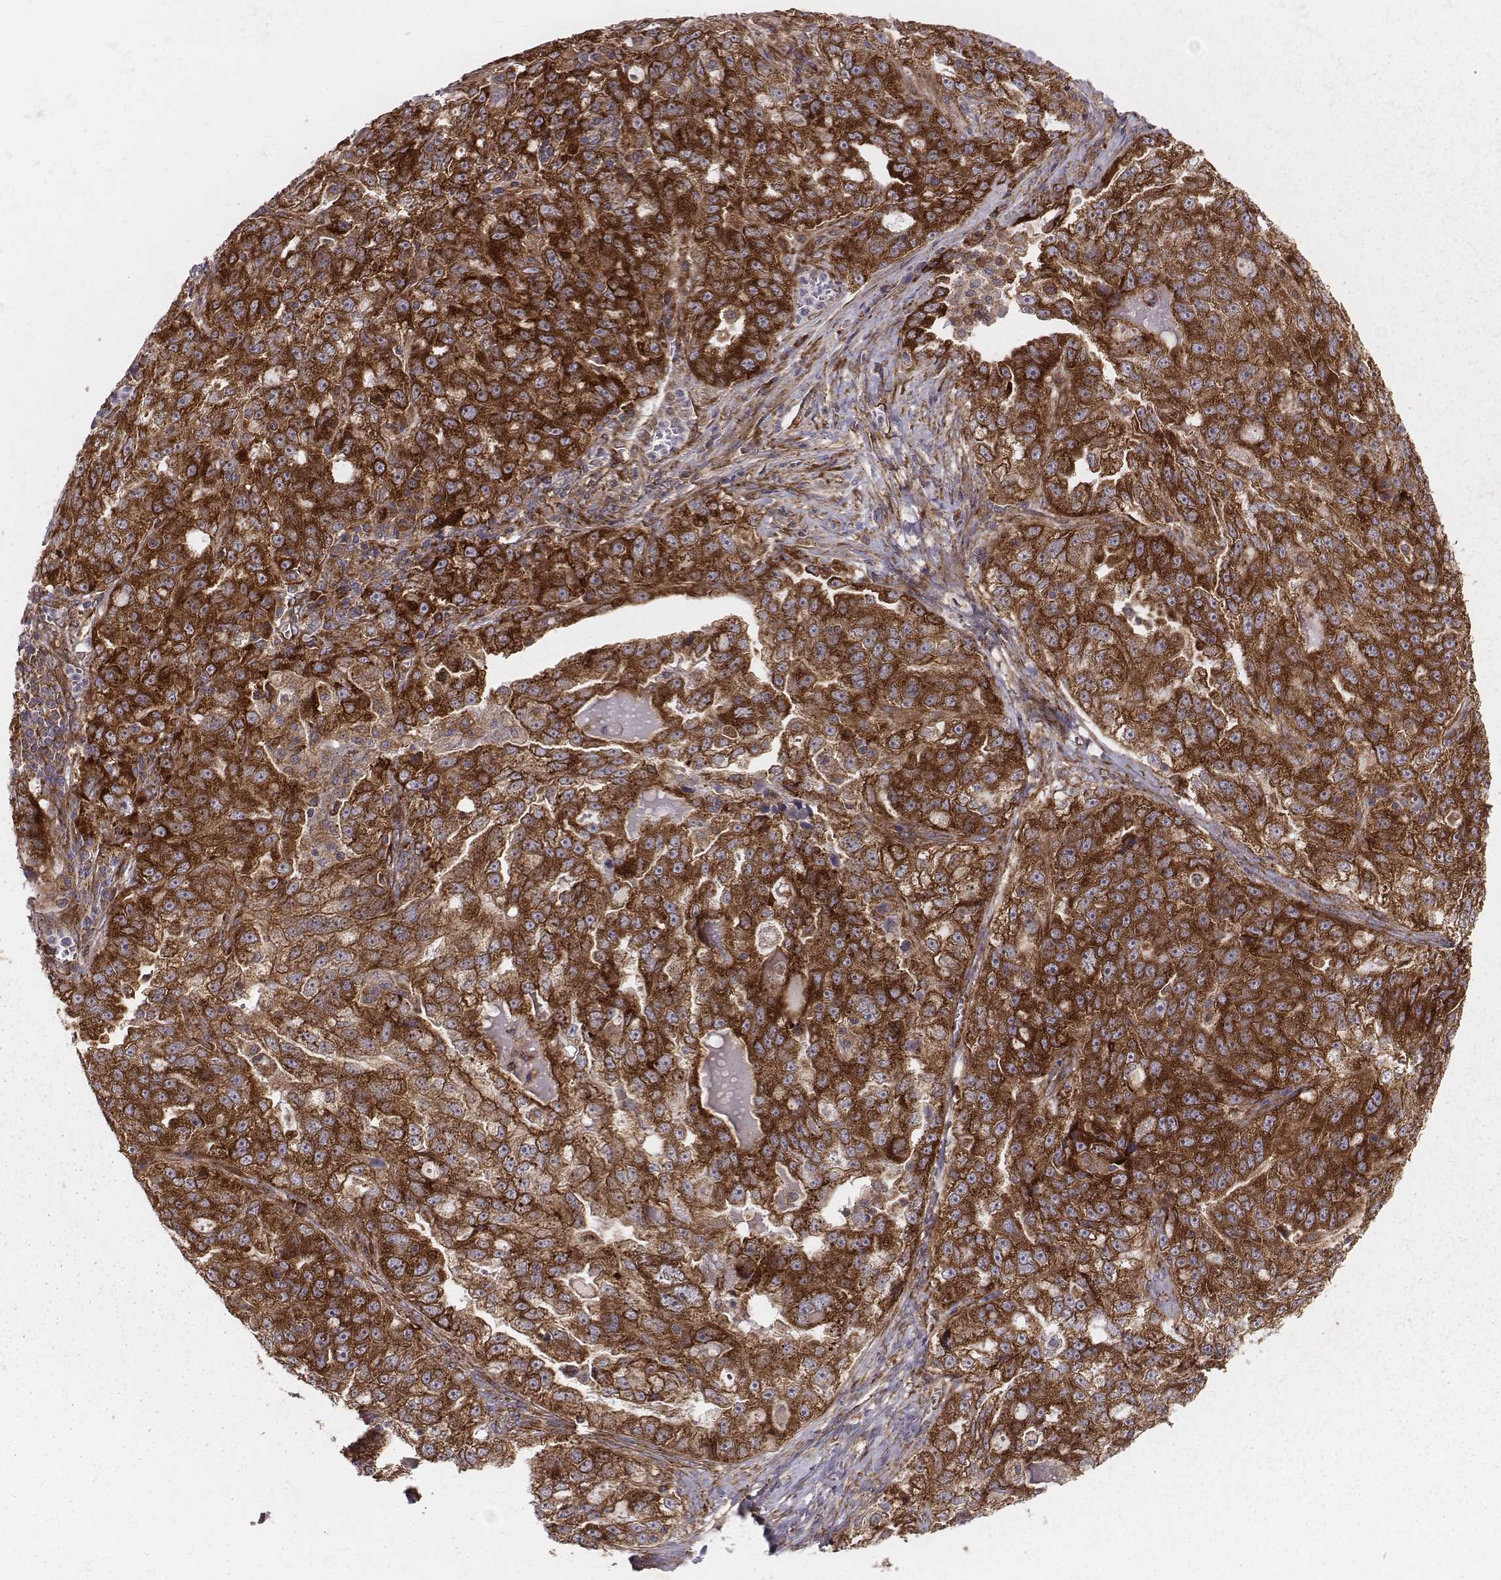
{"staining": {"intensity": "strong", "quantity": ">75%", "location": "cytoplasmic/membranous"}, "tissue": "ovarian cancer", "cell_type": "Tumor cells", "image_type": "cancer", "snomed": [{"axis": "morphology", "description": "Cystadenocarcinoma, serous, NOS"}, {"axis": "topography", "description": "Ovary"}], "caption": "A brown stain labels strong cytoplasmic/membranous expression of a protein in human serous cystadenocarcinoma (ovarian) tumor cells.", "gene": "TXLNA", "patient": {"sex": "female", "age": 51}}